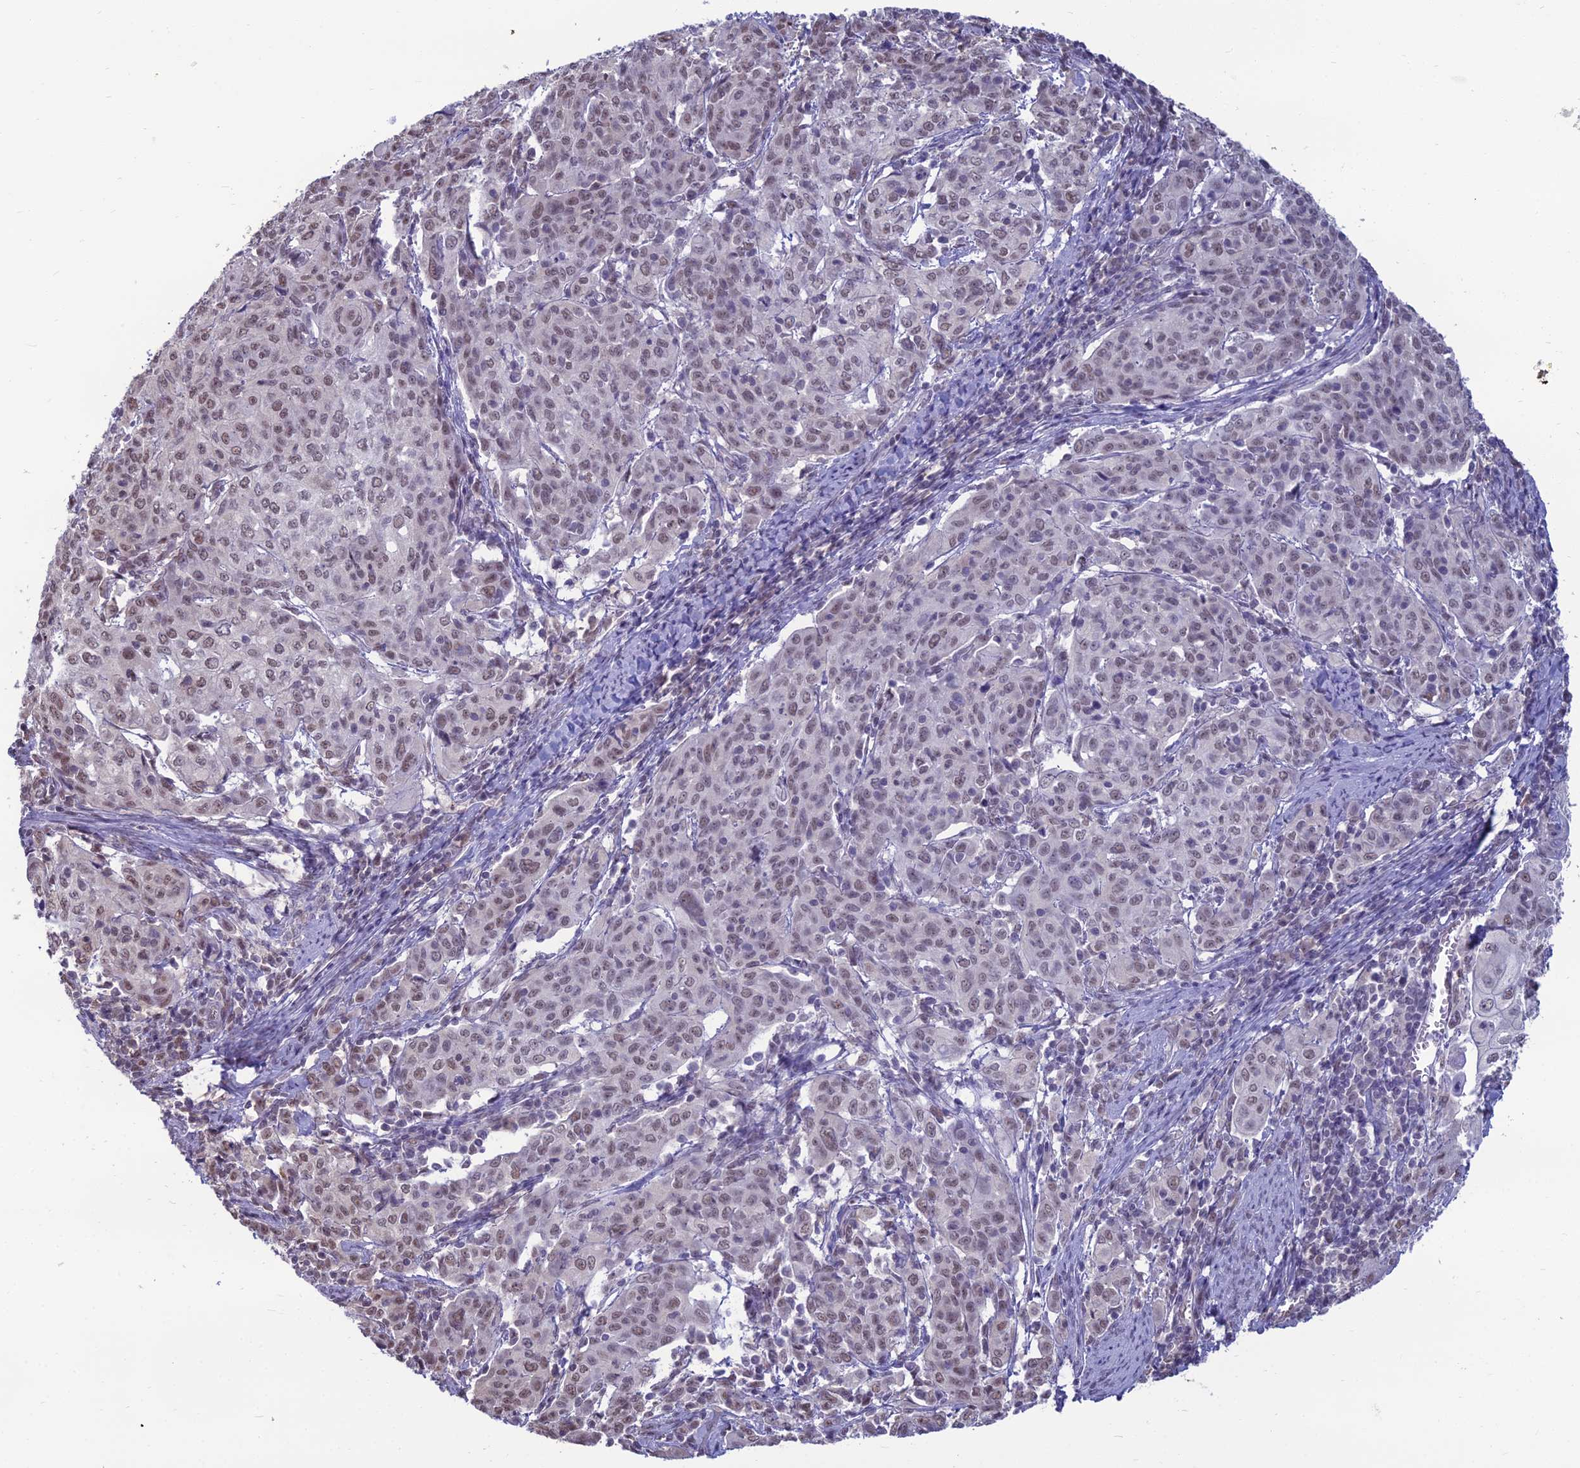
{"staining": {"intensity": "weak", "quantity": ">75%", "location": "nuclear"}, "tissue": "cervical cancer", "cell_type": "Tumor cells", "image_type": "cancer", "snomed": [{"axis": "morphology", "description": "Squamous cell carcinoma, NOS"}, {"axis": "topography", "description": "Cervix"}], "caption": "Brown immunohistochemical staining in squamous cell carcinoma (cervical) shows weak nuclear positivity in about >75% of tumor cells. (DAB IHC with brightfield microscopy, high magnification).", "gene": "SRSF7", "patient": {"sex": "female", "age": 67}}